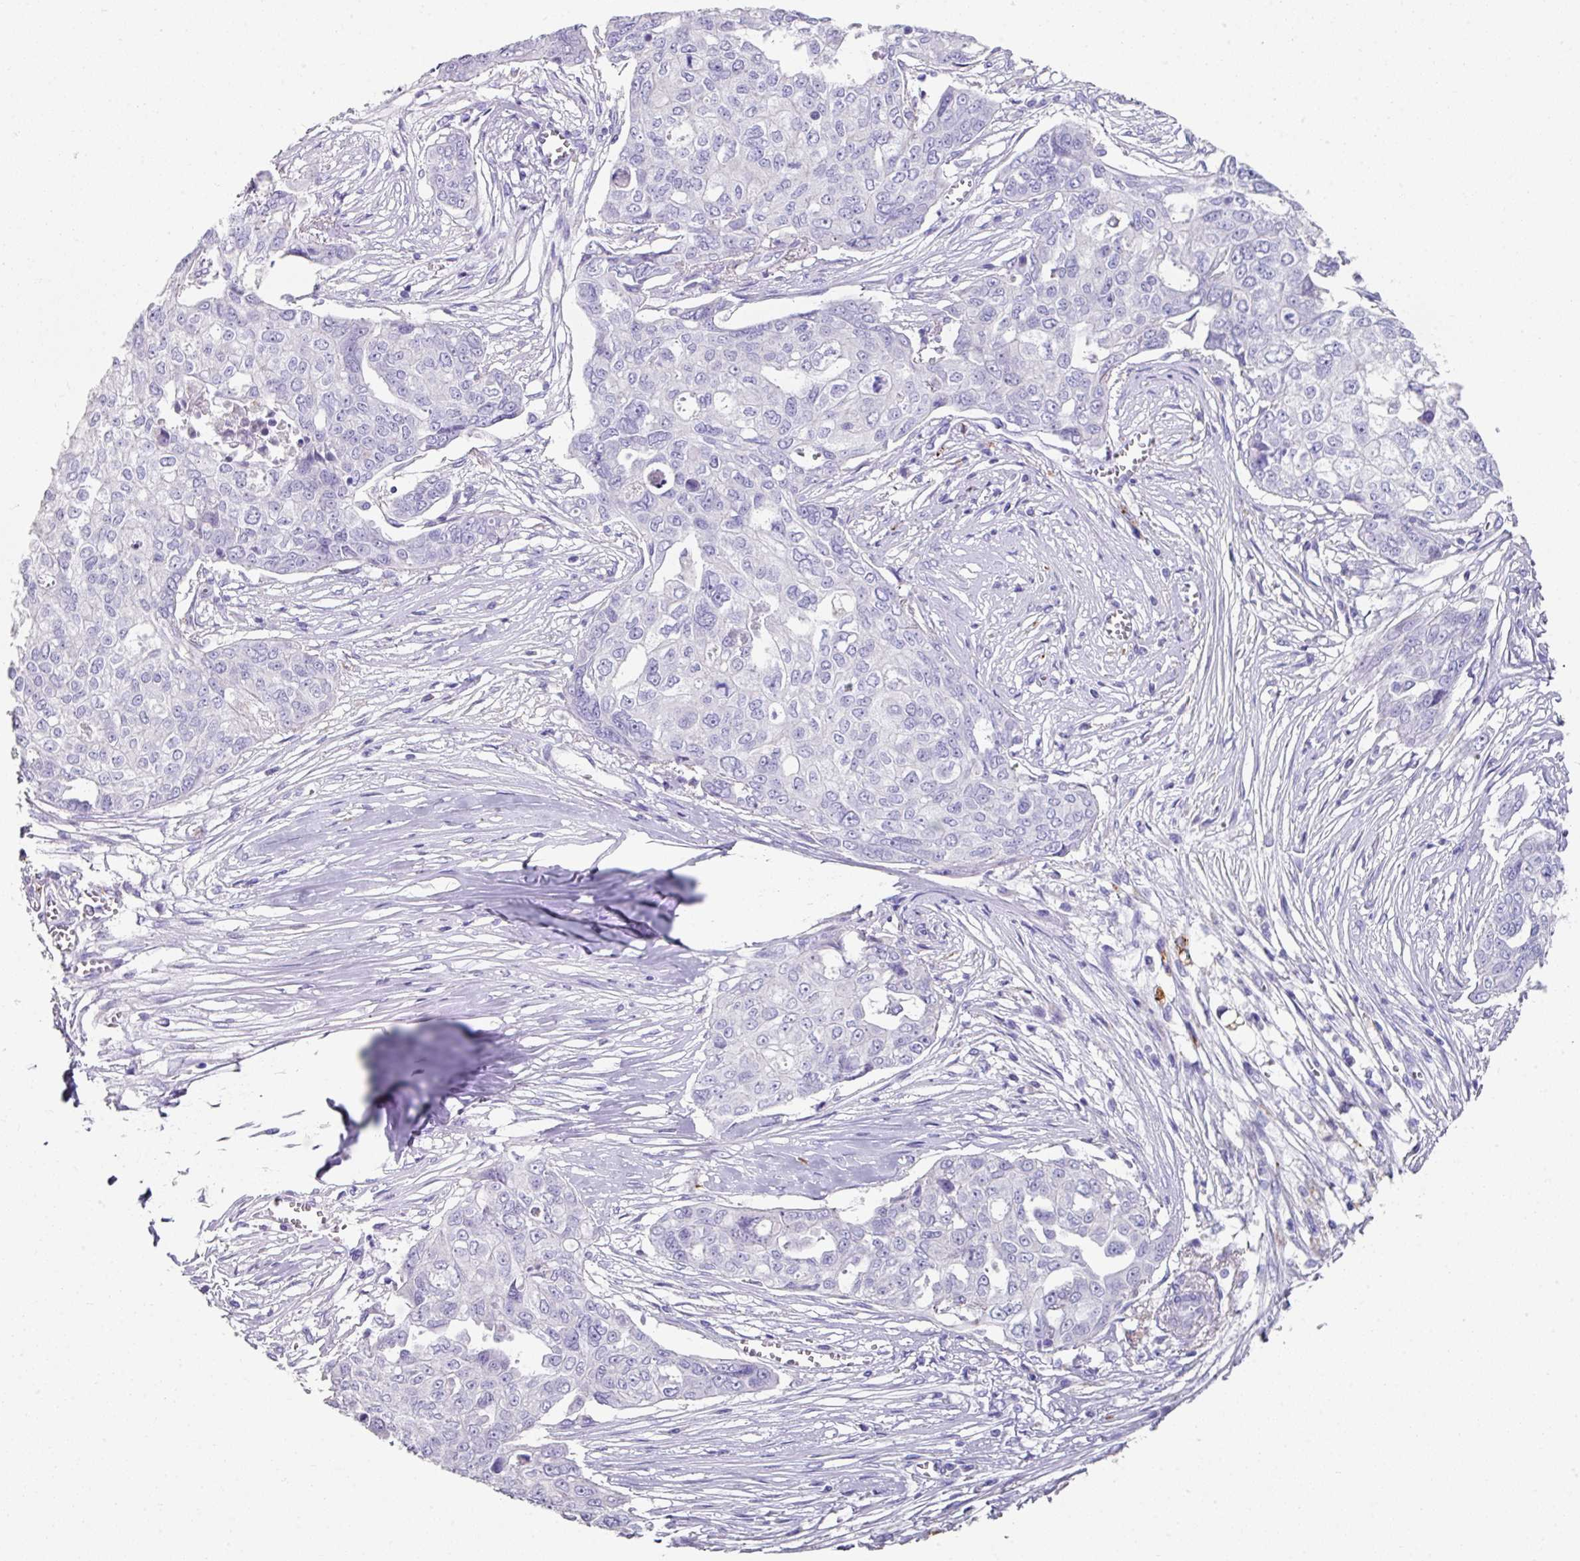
{"staining": {"intensity": "negative", "quantity": "none", "location": "none"}, "tissue": "ovarian cancer", "cell_type": "Tumor cells", "image_type": "cancer", "snomed": [{"axis": "morphology", "description": "Carcinoma, endometroid"}, {"axis": "topography", "description": "Ovary"}], "caption": "The immunohistochemistry image has no significant expression in tumor cells of ovarian cancer (endometroid carcinoma) tissue.", "gene": "CPVL", "patient": {"sex": "female", "age": 70}}